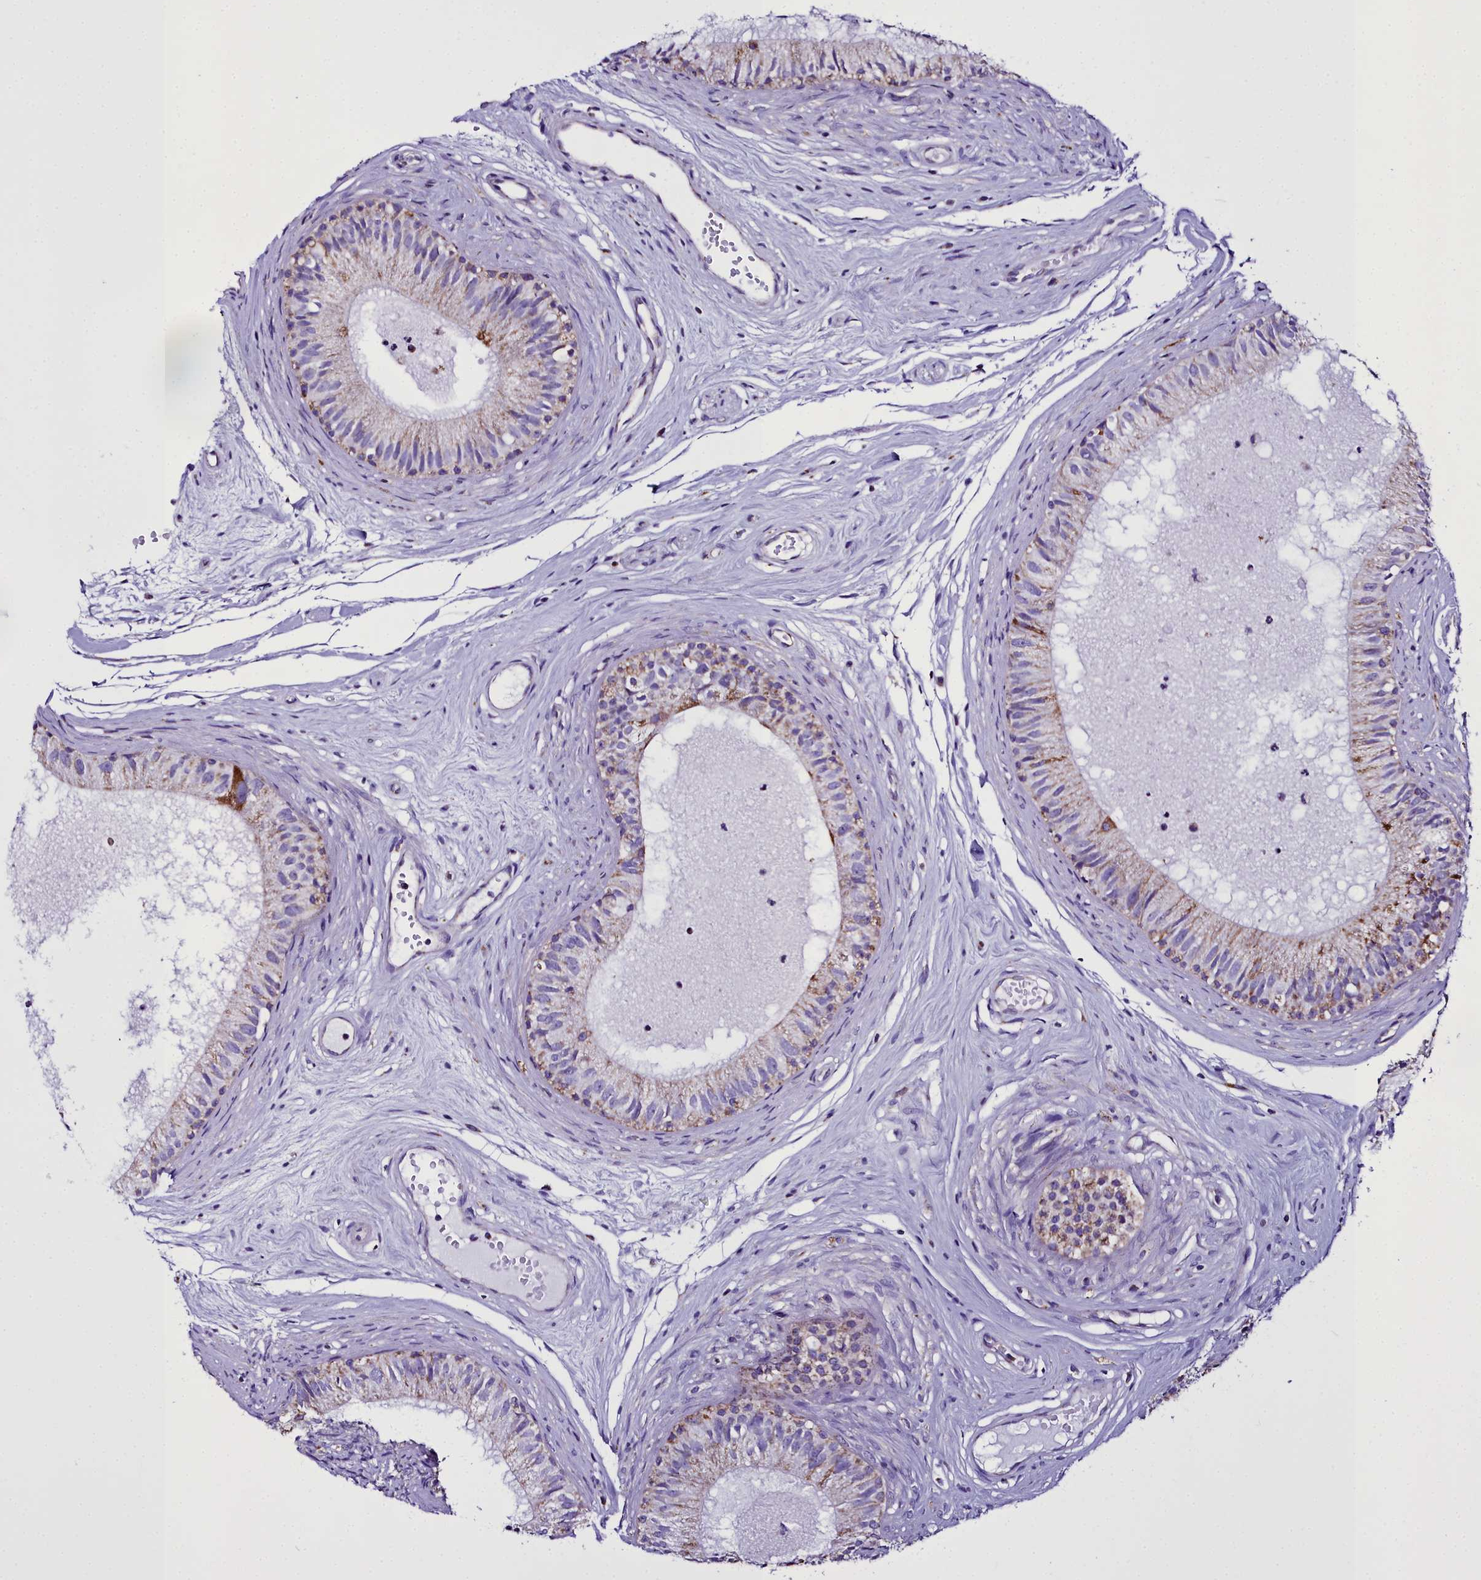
{"staining": {"intensity": "moderate", "quantity": "<25%", "location": "cytoplasmic/membranous"}, "tissue": "epididymis", "cell_type": "Glandular cells", "image_type": "normal", "snomed": [{"axis": "morphology", "description": "Normal tissue, NOS"}, {"axis": "topography", "description": "Epididymis"}], "caption": "This is an image of IHC staining of normal epididymis, which shows moderate positivity in the cytoplasmic/membranous of glandular cells.", "gene": "WDFY3", "patient": {"sex": "male", "age": 74}}